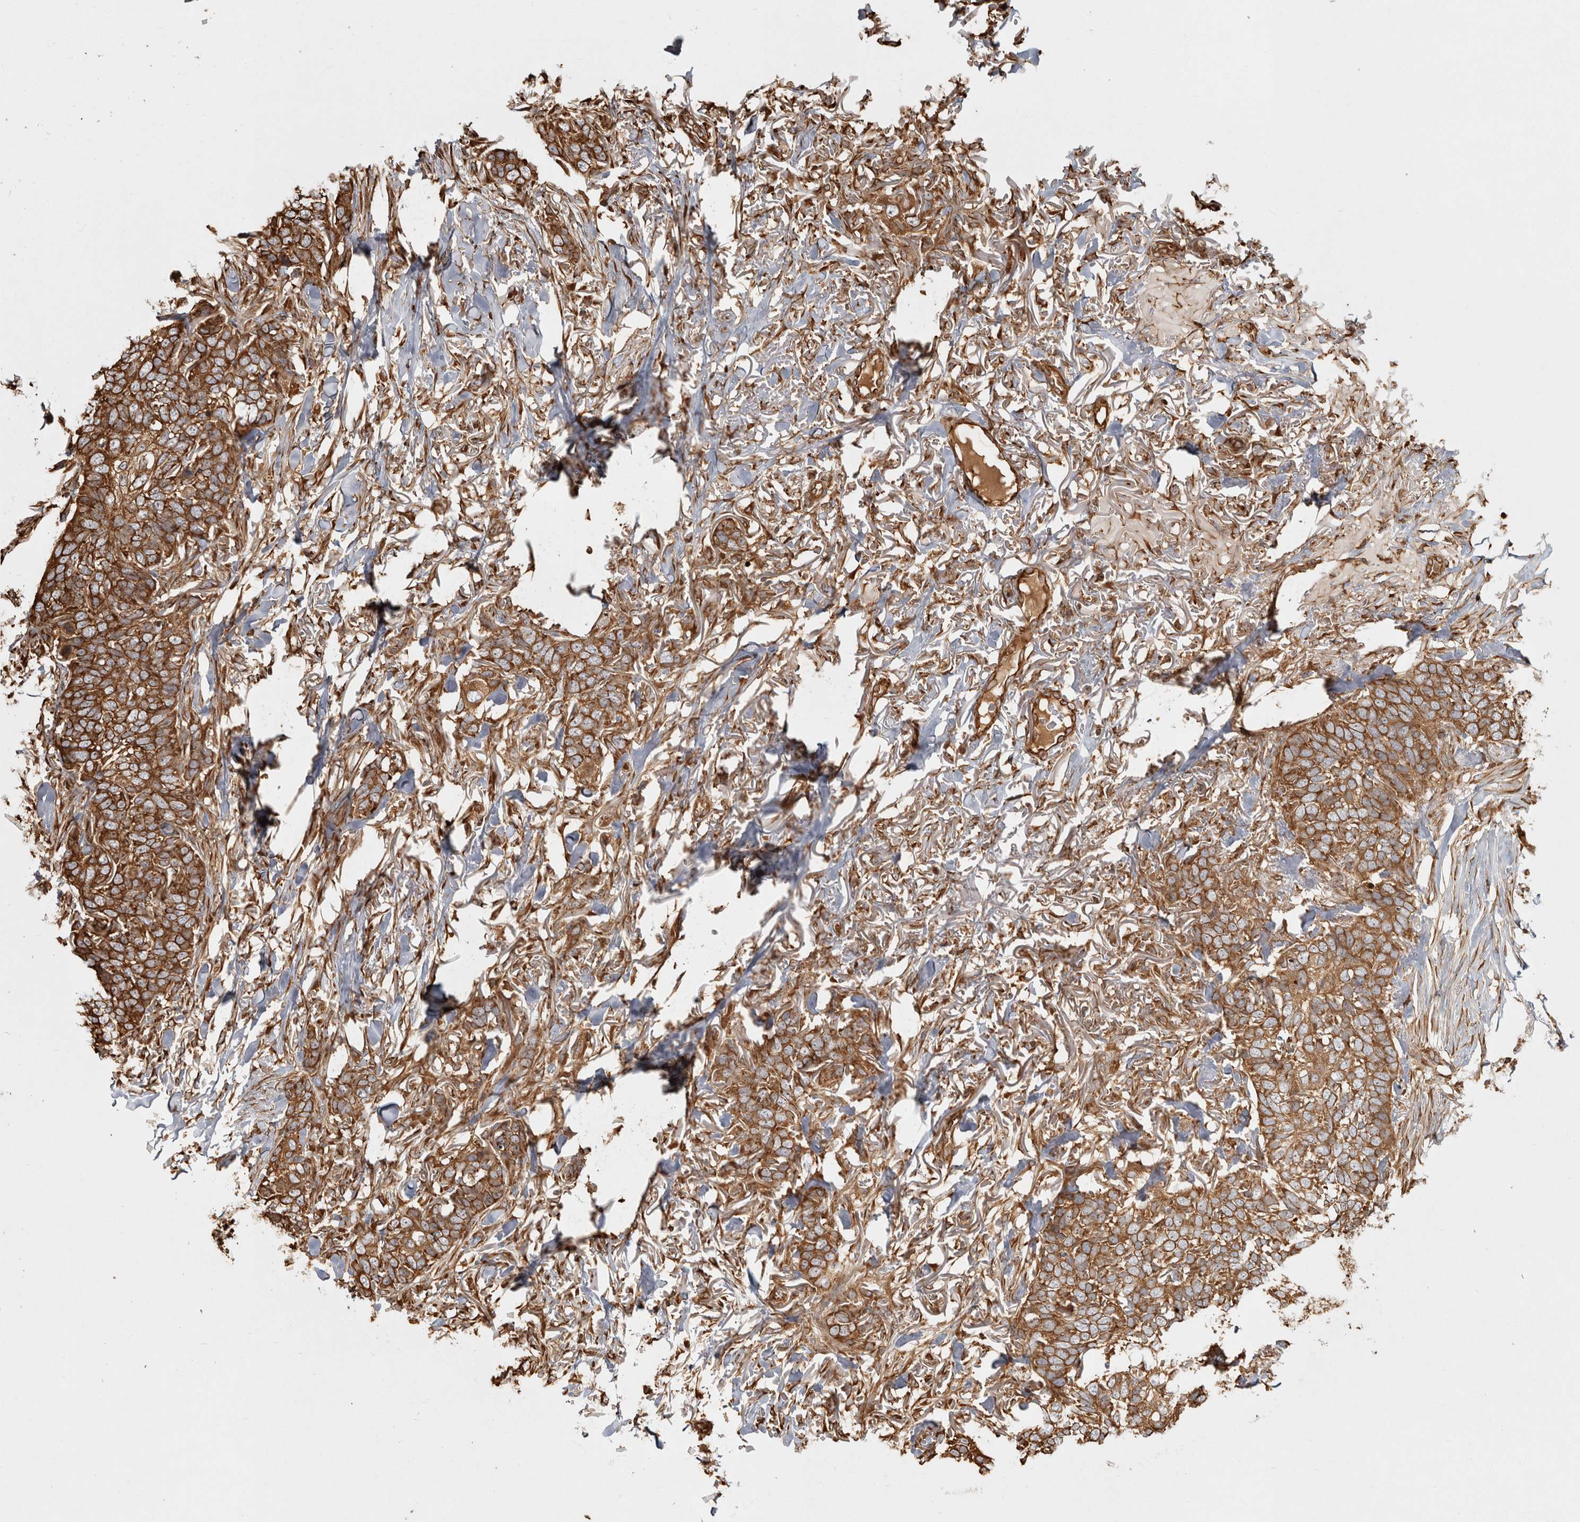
{"staining": {"intensity": "moderate", "quantity": ">75%", "location": "cytoplasmic/membranous"}, "tissue": "skin cancer", "cell_type": "Tumor cells", "image_type": "cancer", "snomed": [{"axis": "morphology", "description": "Normal tissue, NOS"}, {"axis": "morphology", "description": "Basal cell carcinoma"}, {"axis": "topography", "description": "Skin"}], "caption": "Tumor cells demonstrate medium levels of moderate cytoplasmic/membranous staining in approximately >75% of cells in human skin cancer (basal cell carcinoma). Nuclei are stained in blue.", "gene": "CAMSAP2", "patient": {"sex": "male", "age": 77}}